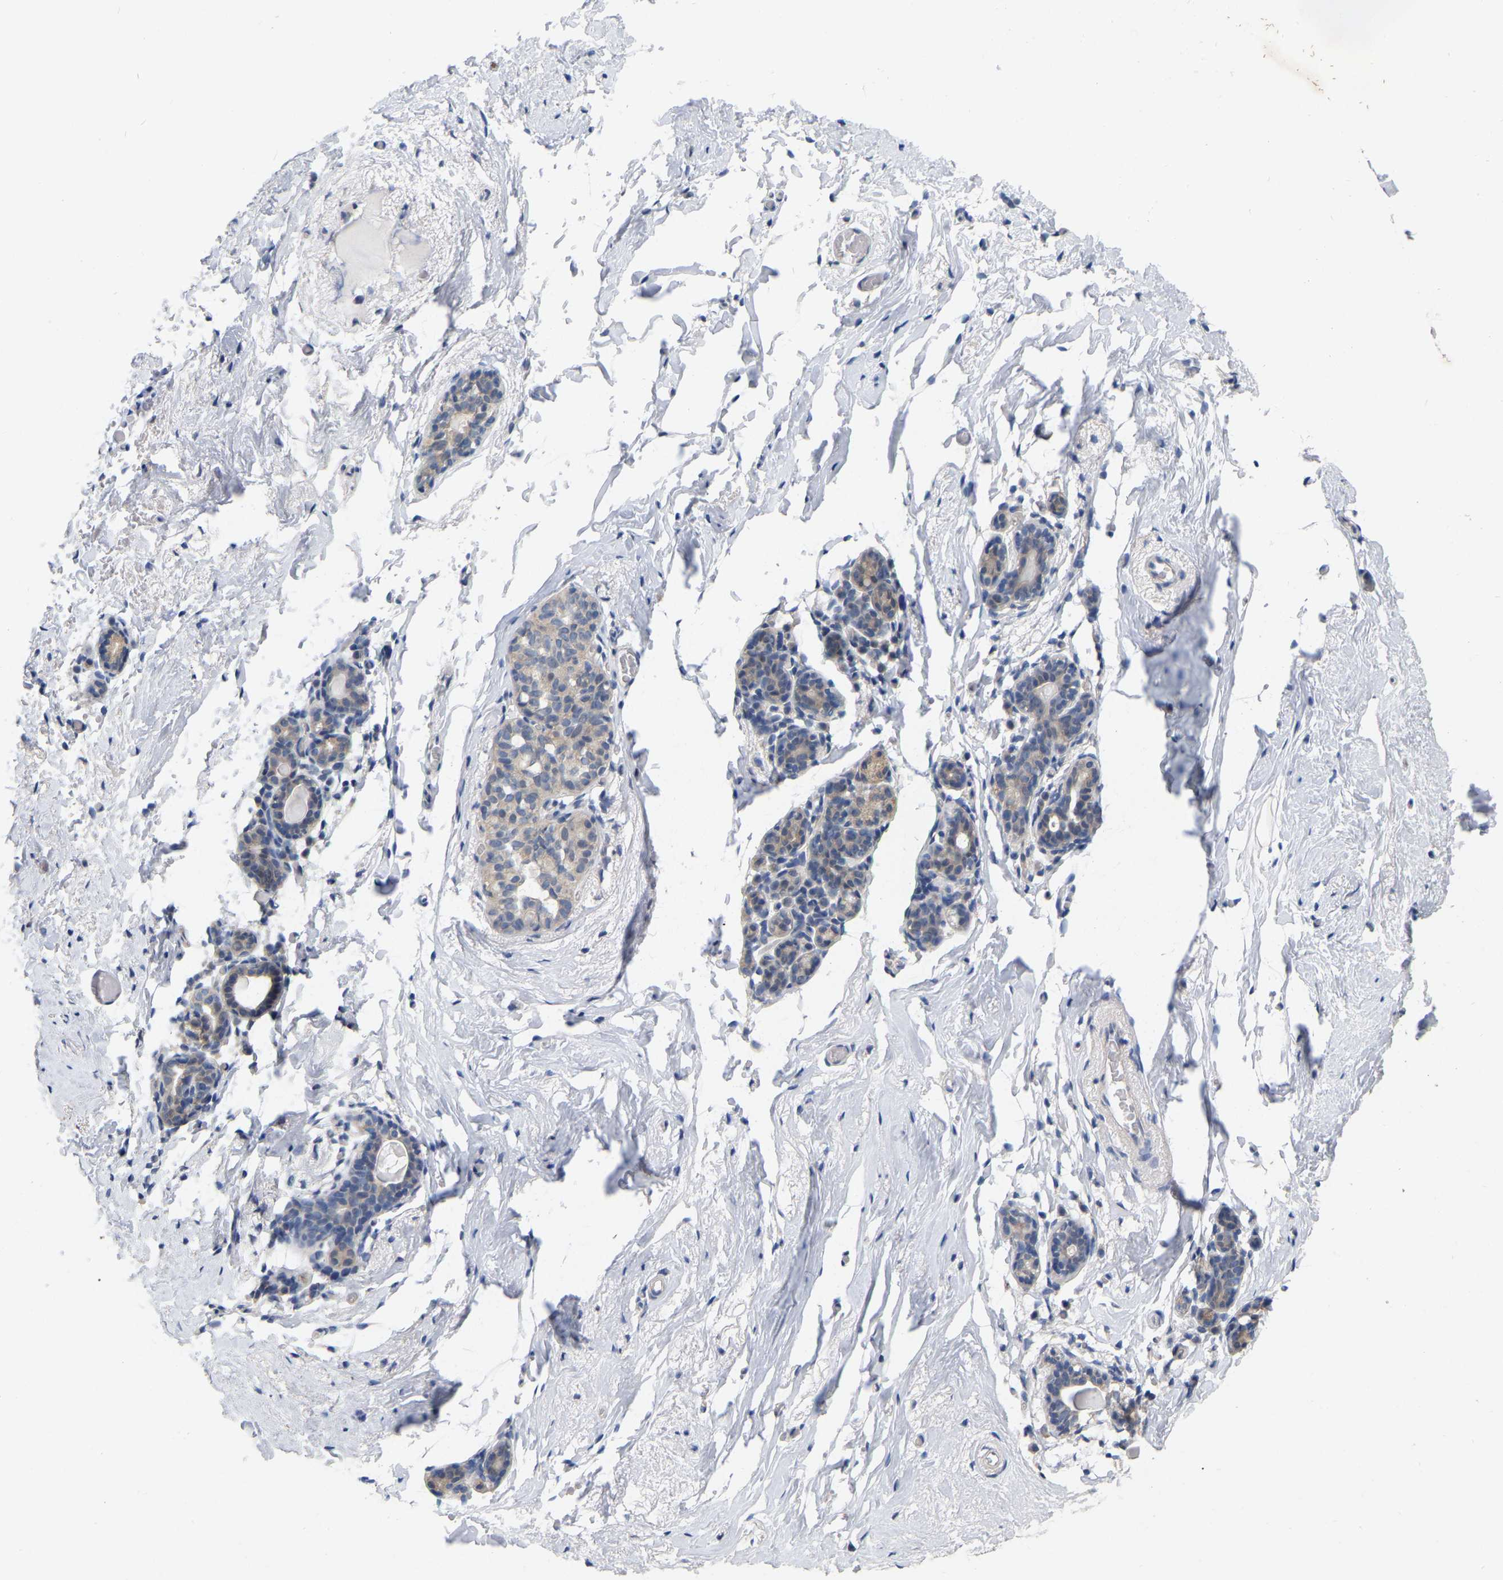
{"staining": {"intensity": "negative", "quantity": "none", "location": "none"}, "tissue": "breast", "cell_type": "Adipocytes", "image_type": "normal", "snomed": [{"axis": "morphology", "description": "Normal tissue, NOS"}, {"axis": "topography", "description": "Breast"}], "caption": "Immunohistochemistry (IHC) histopathology image of benign breast: human breast stained with DAB (3,3'-diaminobenzidine) demonstrates no significant protein positivity in adipocytes.", "gene": "WIPI2", "patient": {"sex": "female", "age": 62}}